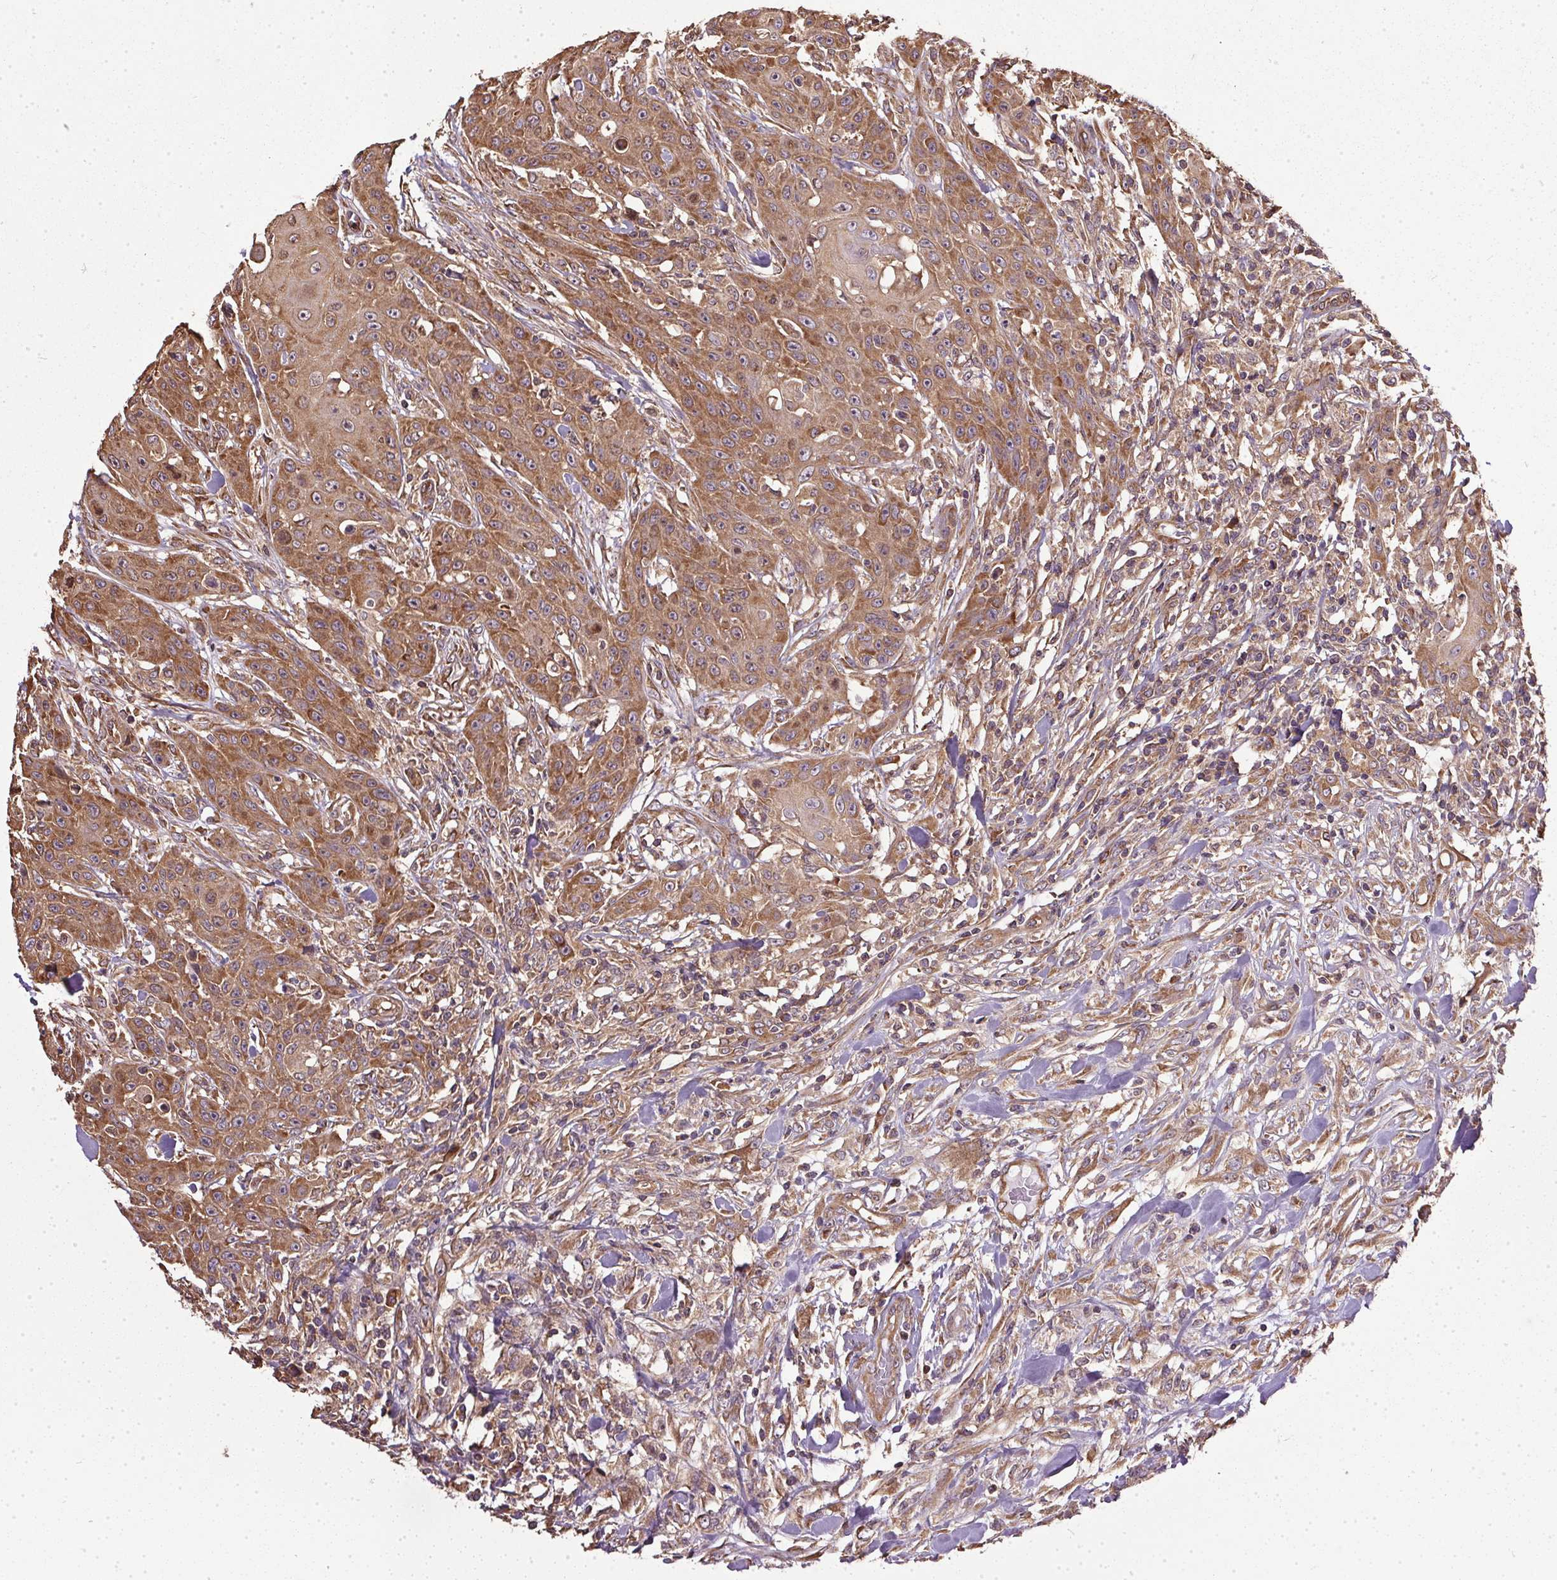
{"staining": {"intensity": "moderate", "quantity": ">75%", "location": "cytoplasmic/membranous"}, "tissue": "head and neck cancer", "cell_type": "Tumor cells", "image_type": "cancer", "snomed": [{"axis": "morphology", "description": "Squamous cell carcinoma, NOS"}, {"axis": "topography", "description": "Oral tissue"}, {"axis": "topography", "description": "Head-Neck"}], "caption": "Immunohistochemistry (IHC) photomicrograph of neoplastic tissue: head and neck cancer stained using IHC shows medium levels of moderate protein expression localized specifically in the cytoplasmic/membranous of tumor cells, appearing as a cytoplasmic/membranous brown color.", "gene": "EIF2S1", "patient": {"sex": "female", "age": 55}}